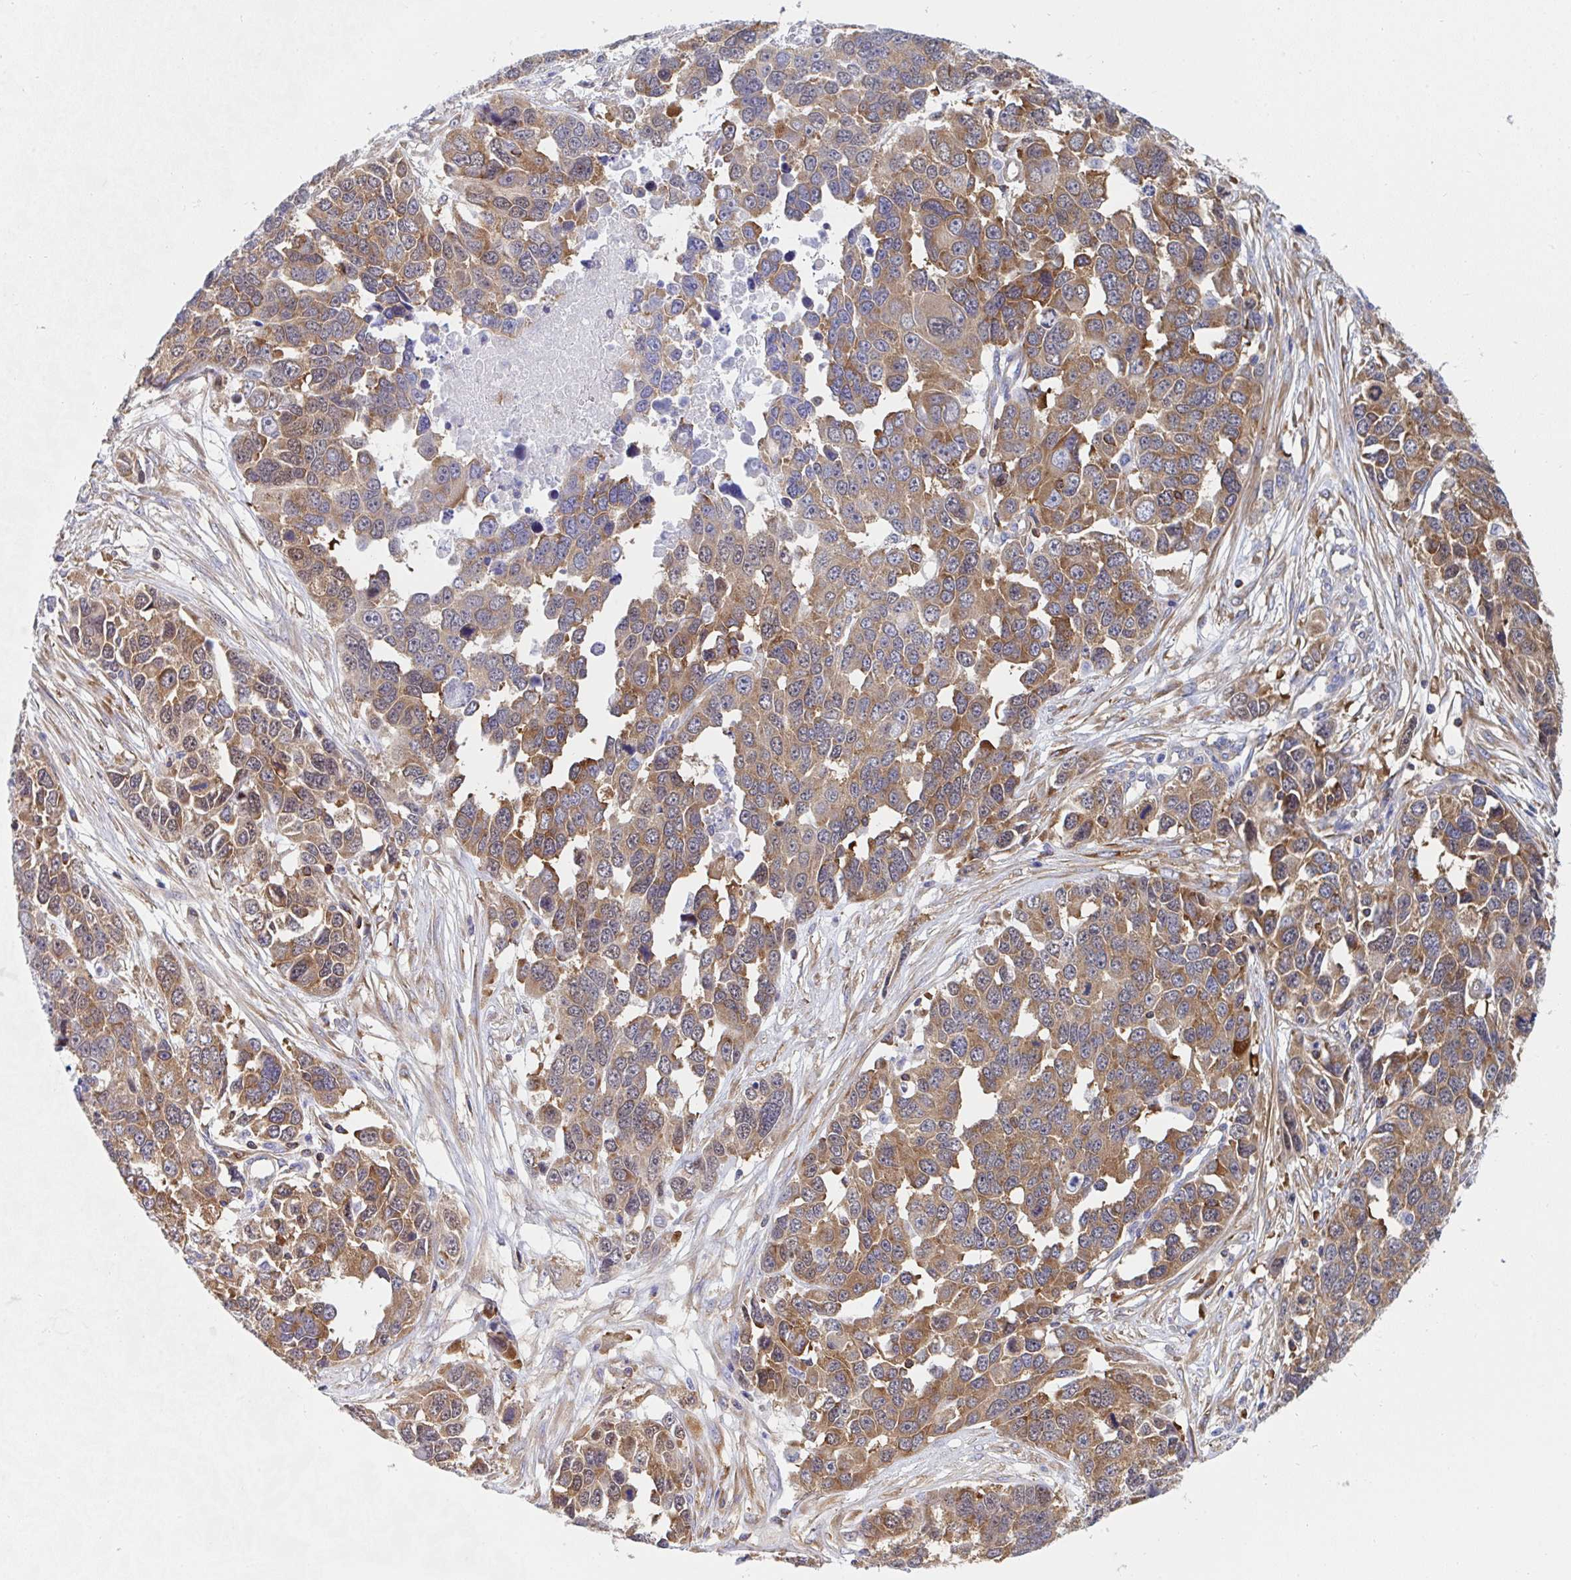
{"staining": {"intensity": "moderate", "quantity": ">75%", "location": "cytoplasmic/membranous"}, "tissue": "ovarian cancer", "cell_type": "Tumor cells", "image_type": "cancer", "snomed": [{"axis": "morphology", "description": "Cystadenocarcinoma, serous, NOS"}, {"axis": "topography", "description": "Ovary"}], "caption": "Moderate cytoplasmic/membranous staining for a protein is identified in approximately >75% of tumor cells of ovarian serous cystadenocarcinoma using IHC.", "gene": "WNK1", "patient": {"sex": "female", "age": 76}}